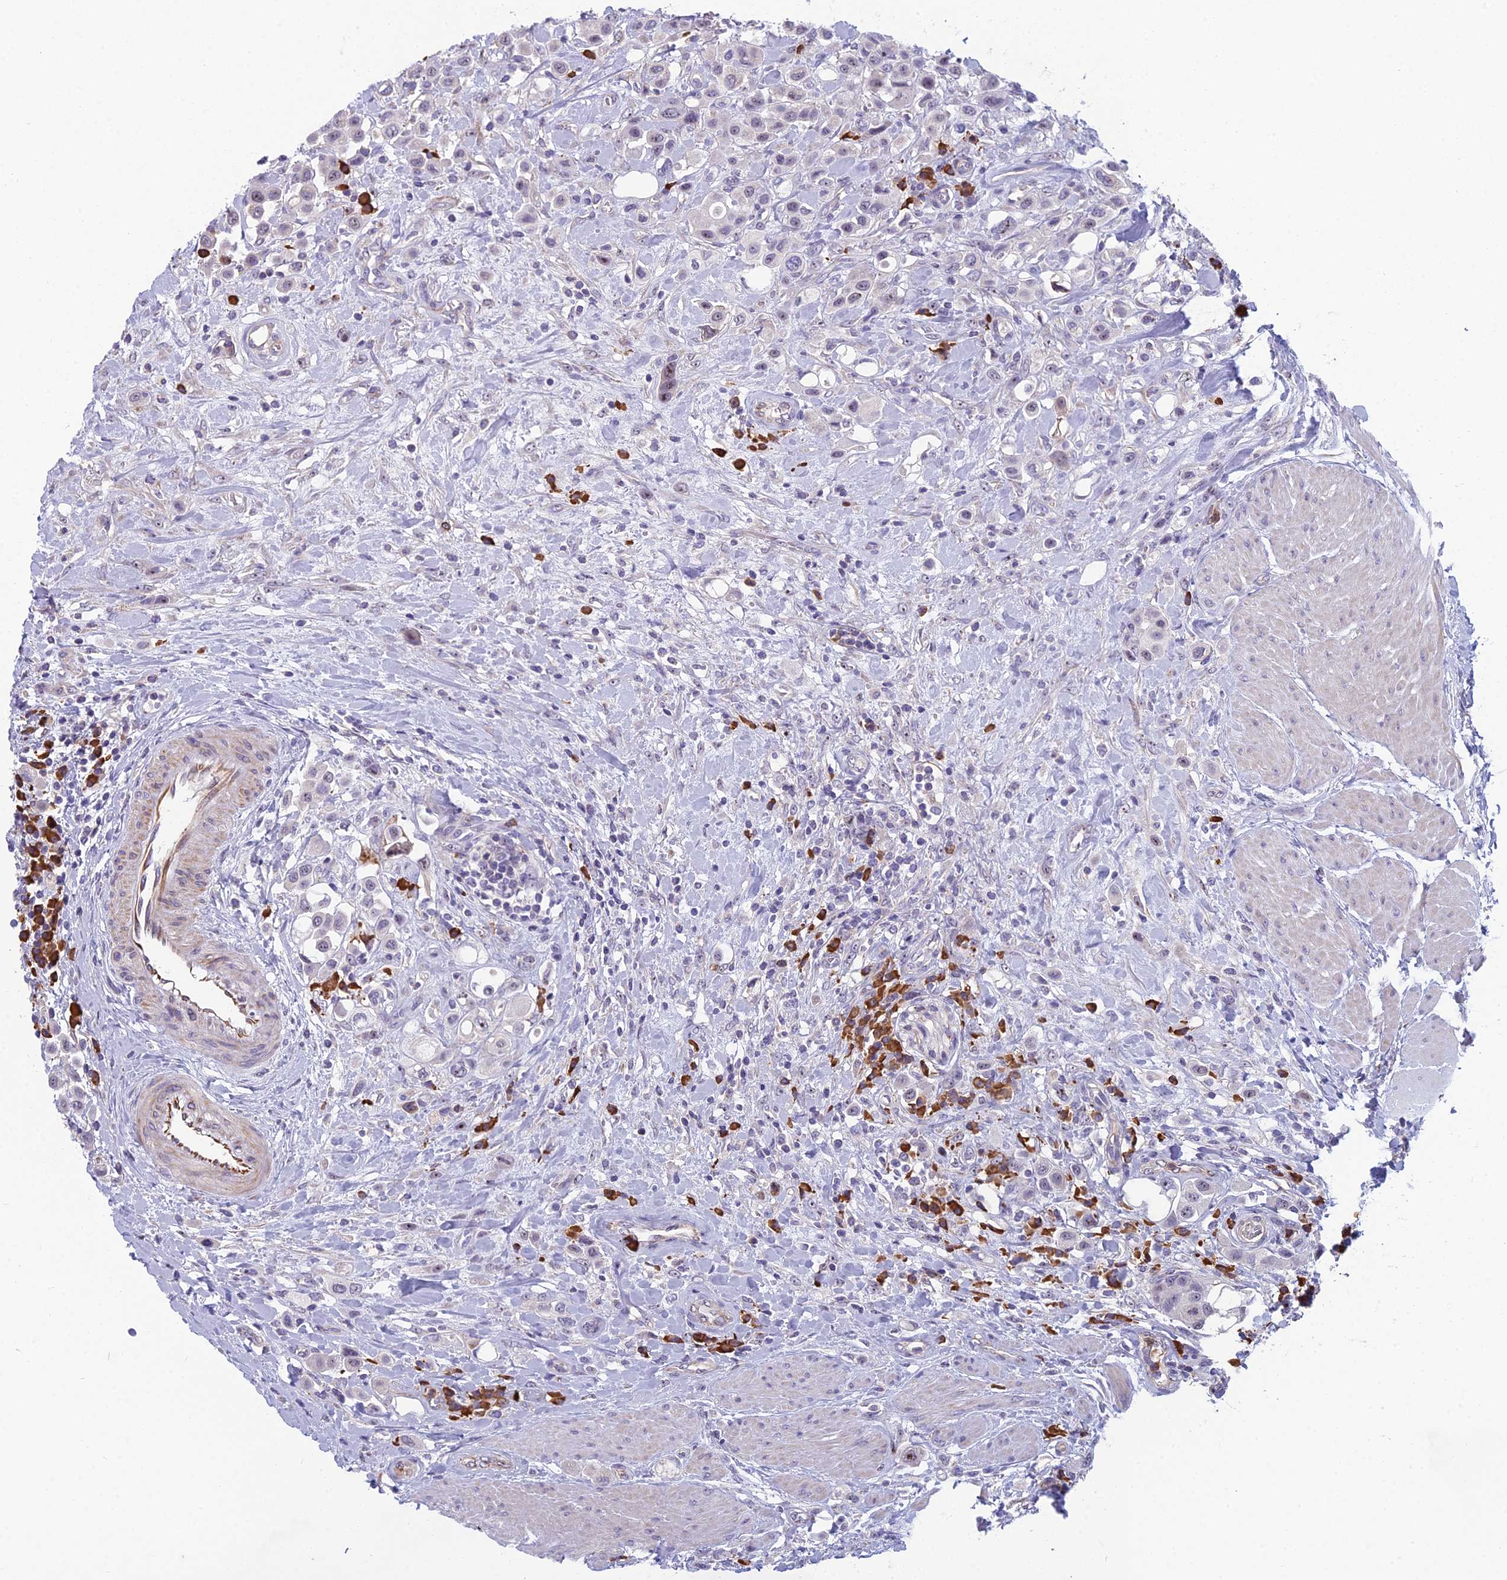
{"staining": {"intensity": "negative", "quantity": "none", "location": "none"}, "tissue": "urothelial cancer", "cell_type": "Tumor cells", "image_type": "cancer", "snomed": [{"axis": "morphology", "description": "Urothelial carcinoma, High grade"}, {"axis": "topography", "description": "Urinary bladder"}], "caption": "Tumor cells show no significant protein staining in urothelial cancer.", "gene": "NOC2L", "patient": {"sex": "male", "age": 50}}